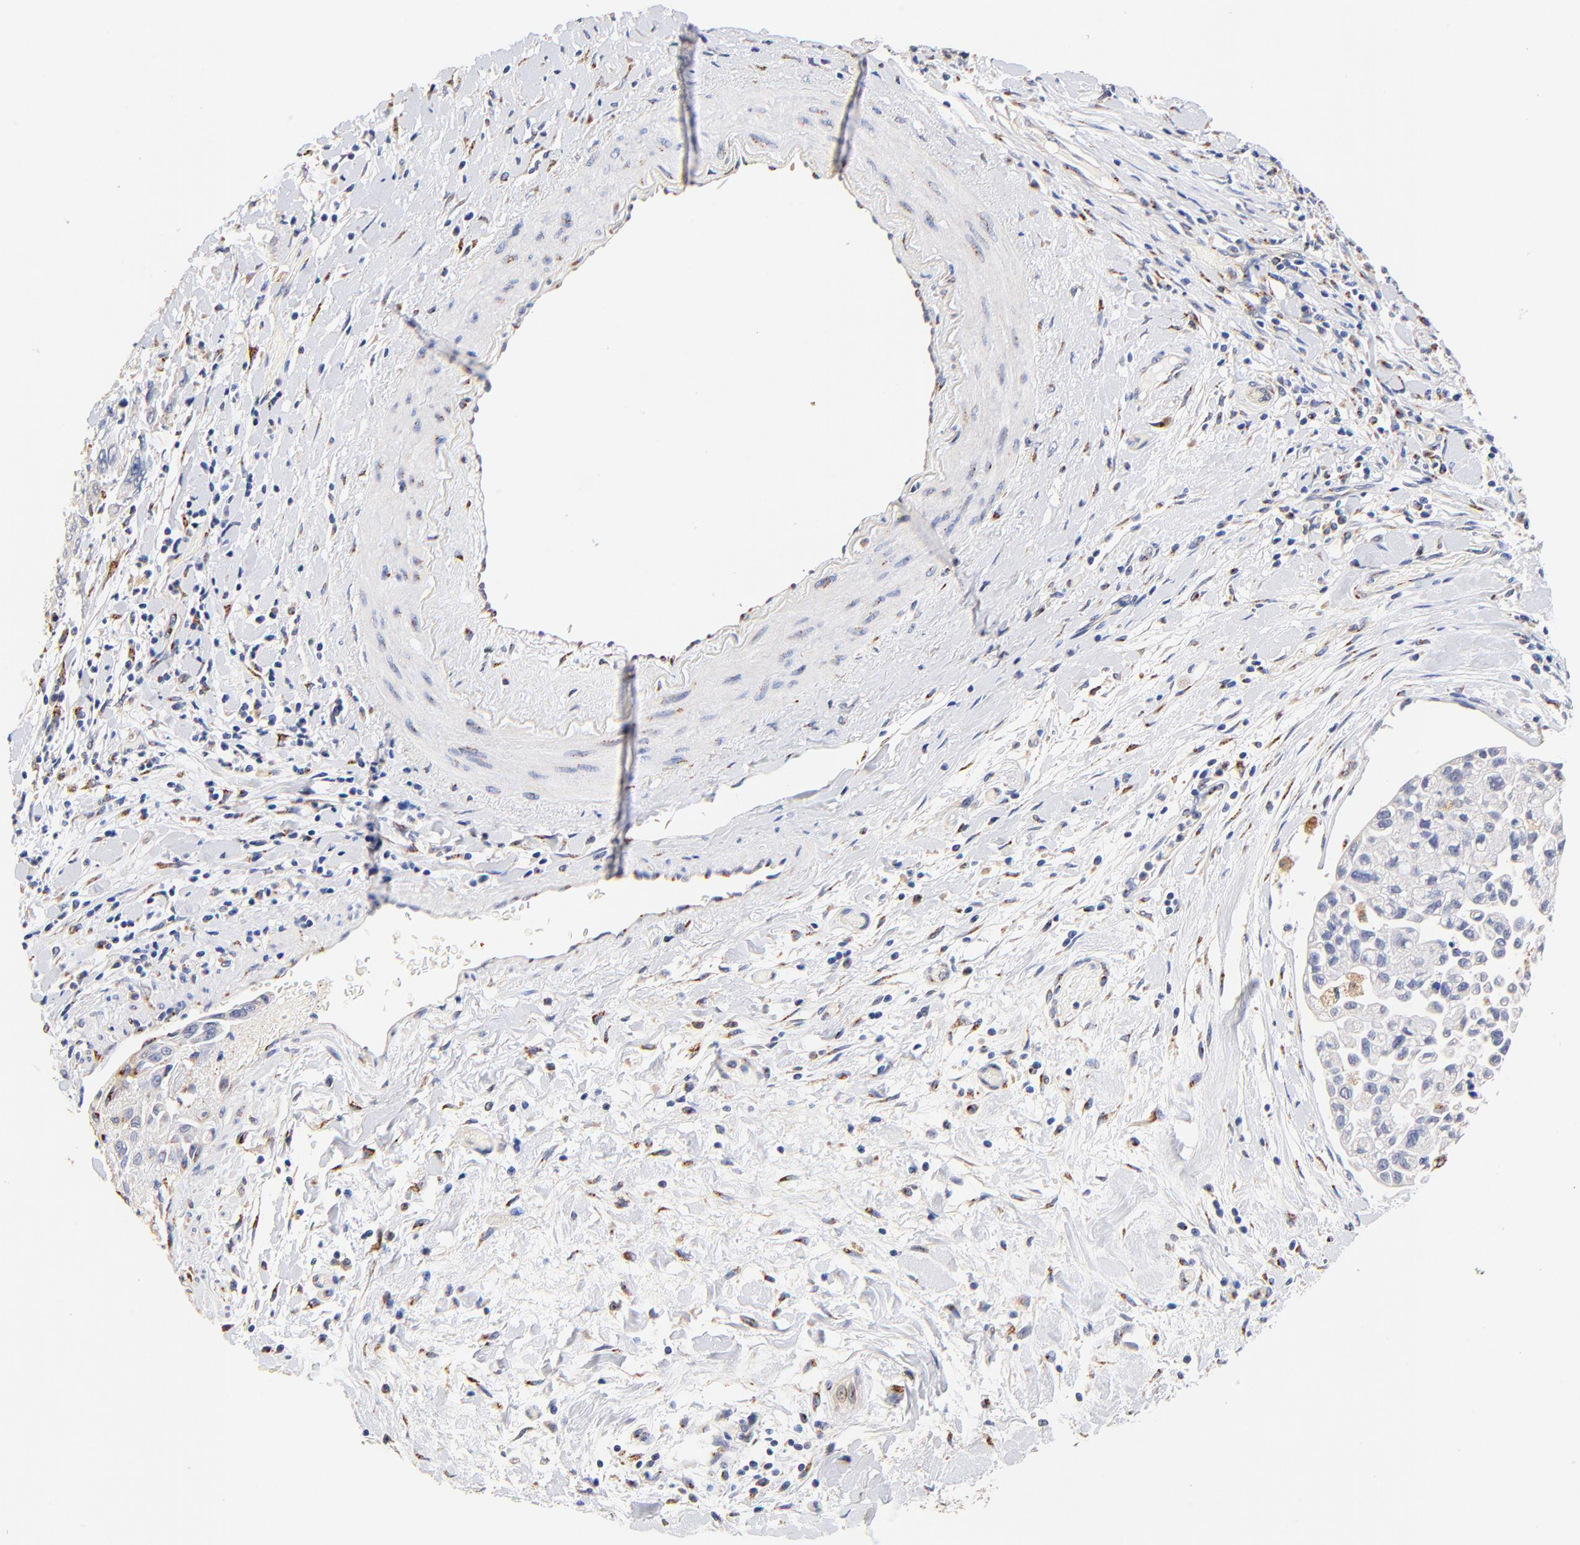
{"staining": {"intensity": "negative", "quantity": "none", "location": "none"}, "tissue": "pancreatic cancer", "cell_type": "Tumor cells", "image_type": "cancer", "snomed": [{"axis": "morphology", "description": "Adenocarcinoma, NOS"}, {"axis": "topography", "description": "Pancreas"}], "caption": "The immunohistochemistry photomicrograph has no significant staining in tumor cells of pancreatic cancer (adenocarcinoma) tissue.", "gene": "FMNL3", "patient": {"sex": "female", "age": 52}}